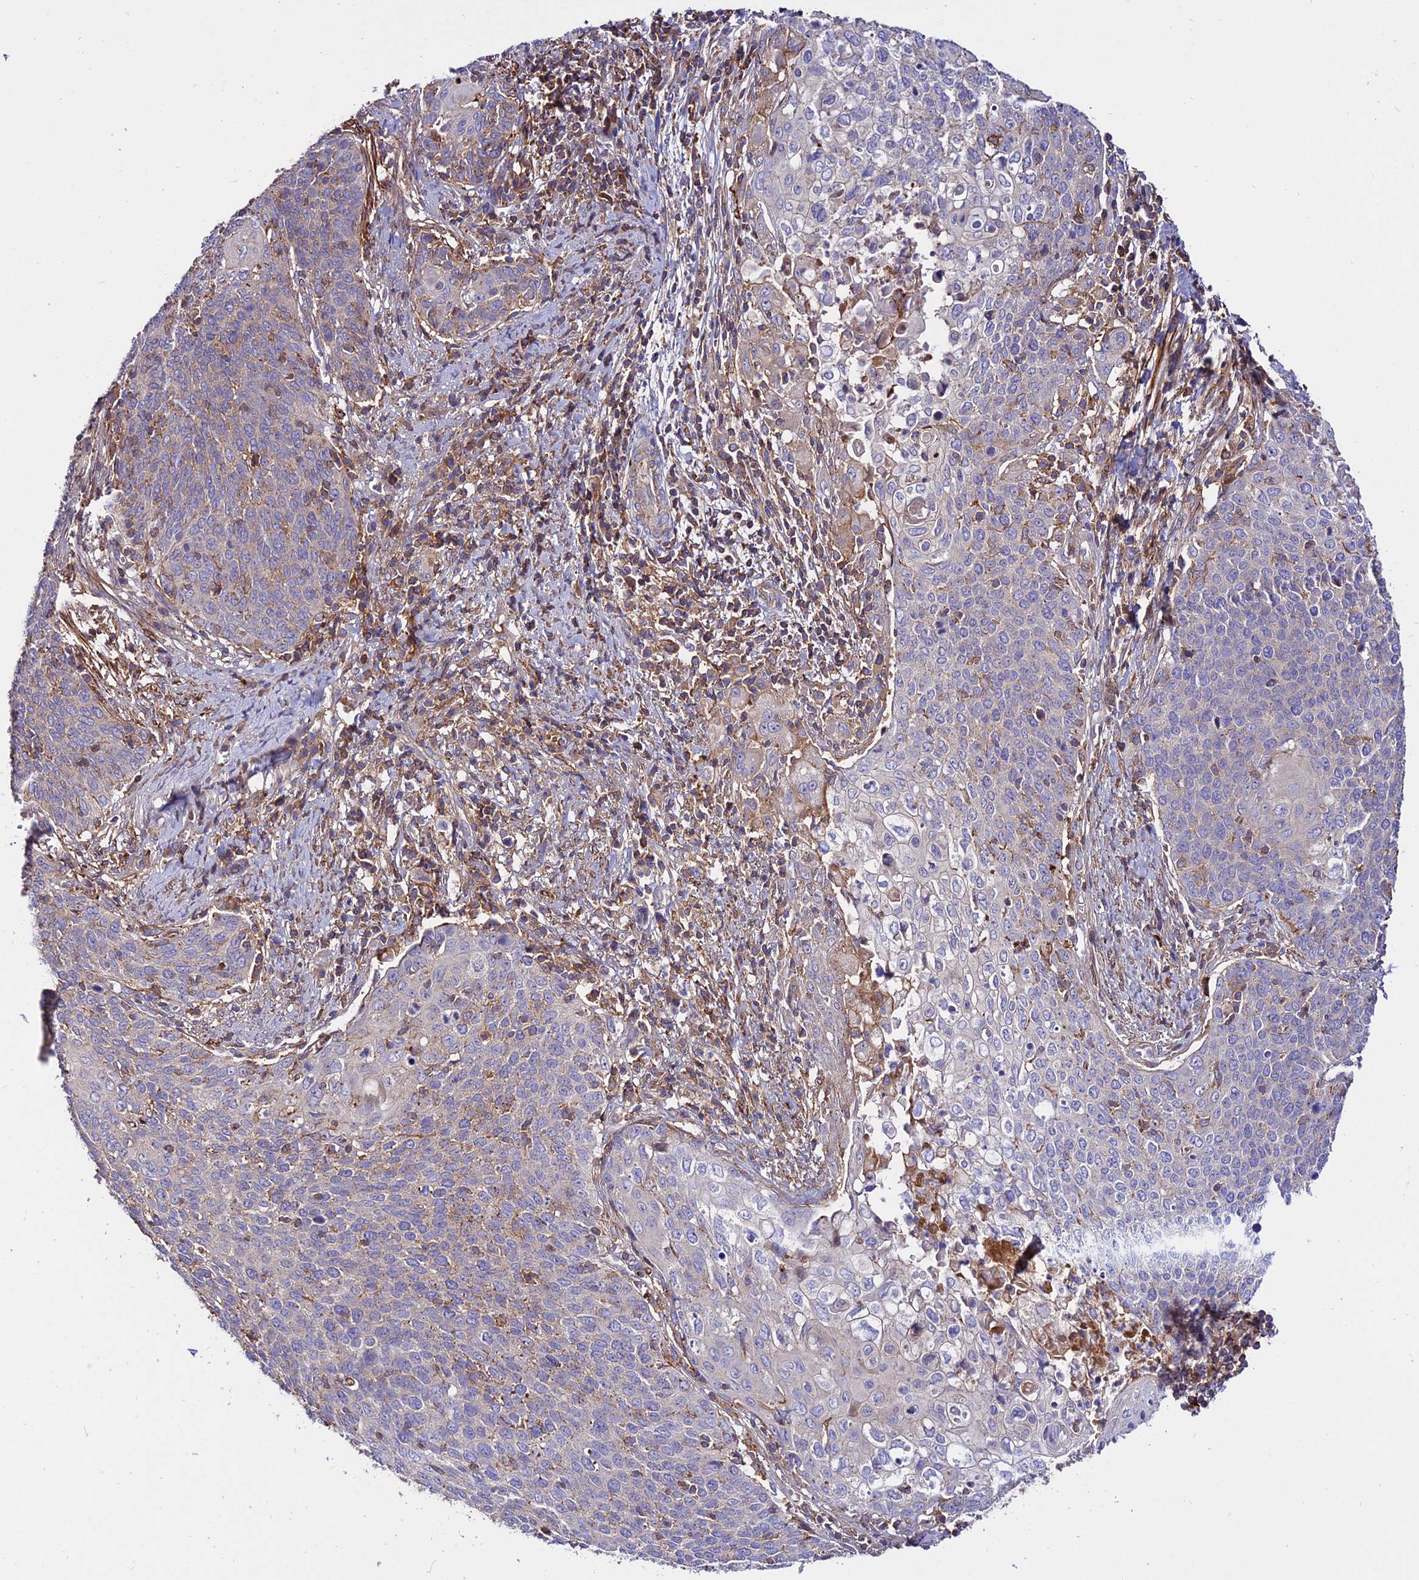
{"staining": {"intensity": "weak", "quantity": "25%-75%", "location": "cytoplasmic/membranous"}, "tissue": "cervical cancer", "cell_type": "Tumor cells", "image_type": "cancer", "snomed": [{"axis": "morphology", "description": "Squamous cell carcinoma, NOS"}, {"axis": "topography", "description": "Cervix"}], "caption": "Immunohistochemistry (IHC) (DAB) staining of cervical cancer (squamous cell carcinoma) demonstrates weak cytoplasmic/membranous protein staining in approximately 25%-75% of tumor cells.", "gene": "PYM1", "patient": {"sex": "female", "age": 39}}